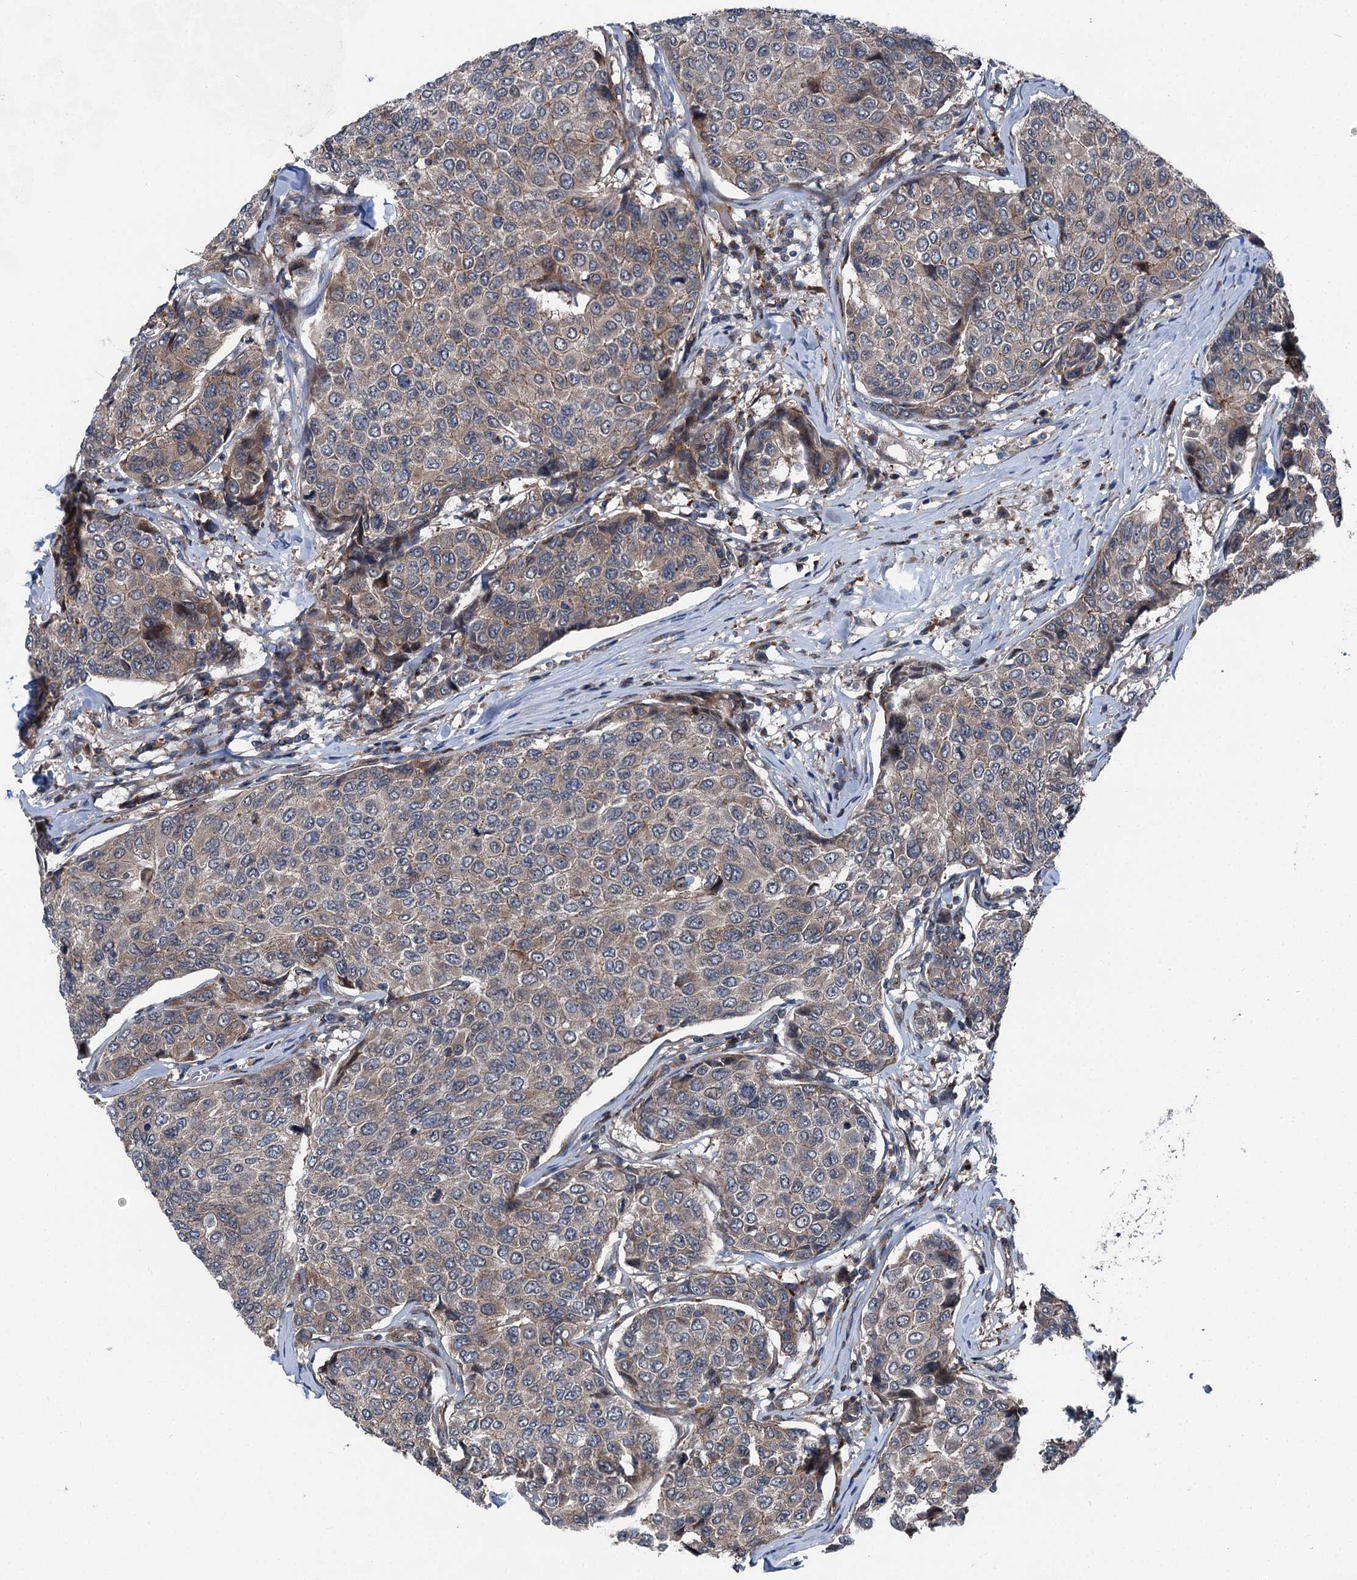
{"staining": {"intensity": "weak", "quantity": "25%-75%", "location": "cytoplasmic/membranous"}, "tissue": "breast cancer", "cell_type": "Tumor cells", "image_type": "cancer", "snomed": [{"axis": "morphology", "description": "Duct carcinoma"}, {"axis": "topography", "description": "Breast"}], "caption": "Protein expression analysis of breast cancer (intraductal carcinoma) displays weak cytoplasmic/membranous expression in about 25%-75% of tumor cells. The protein is shown in brown color, while the nuclei are stained blue.", "gene": "POLR1D", "patient": {"sex": "female", "age": 55}}